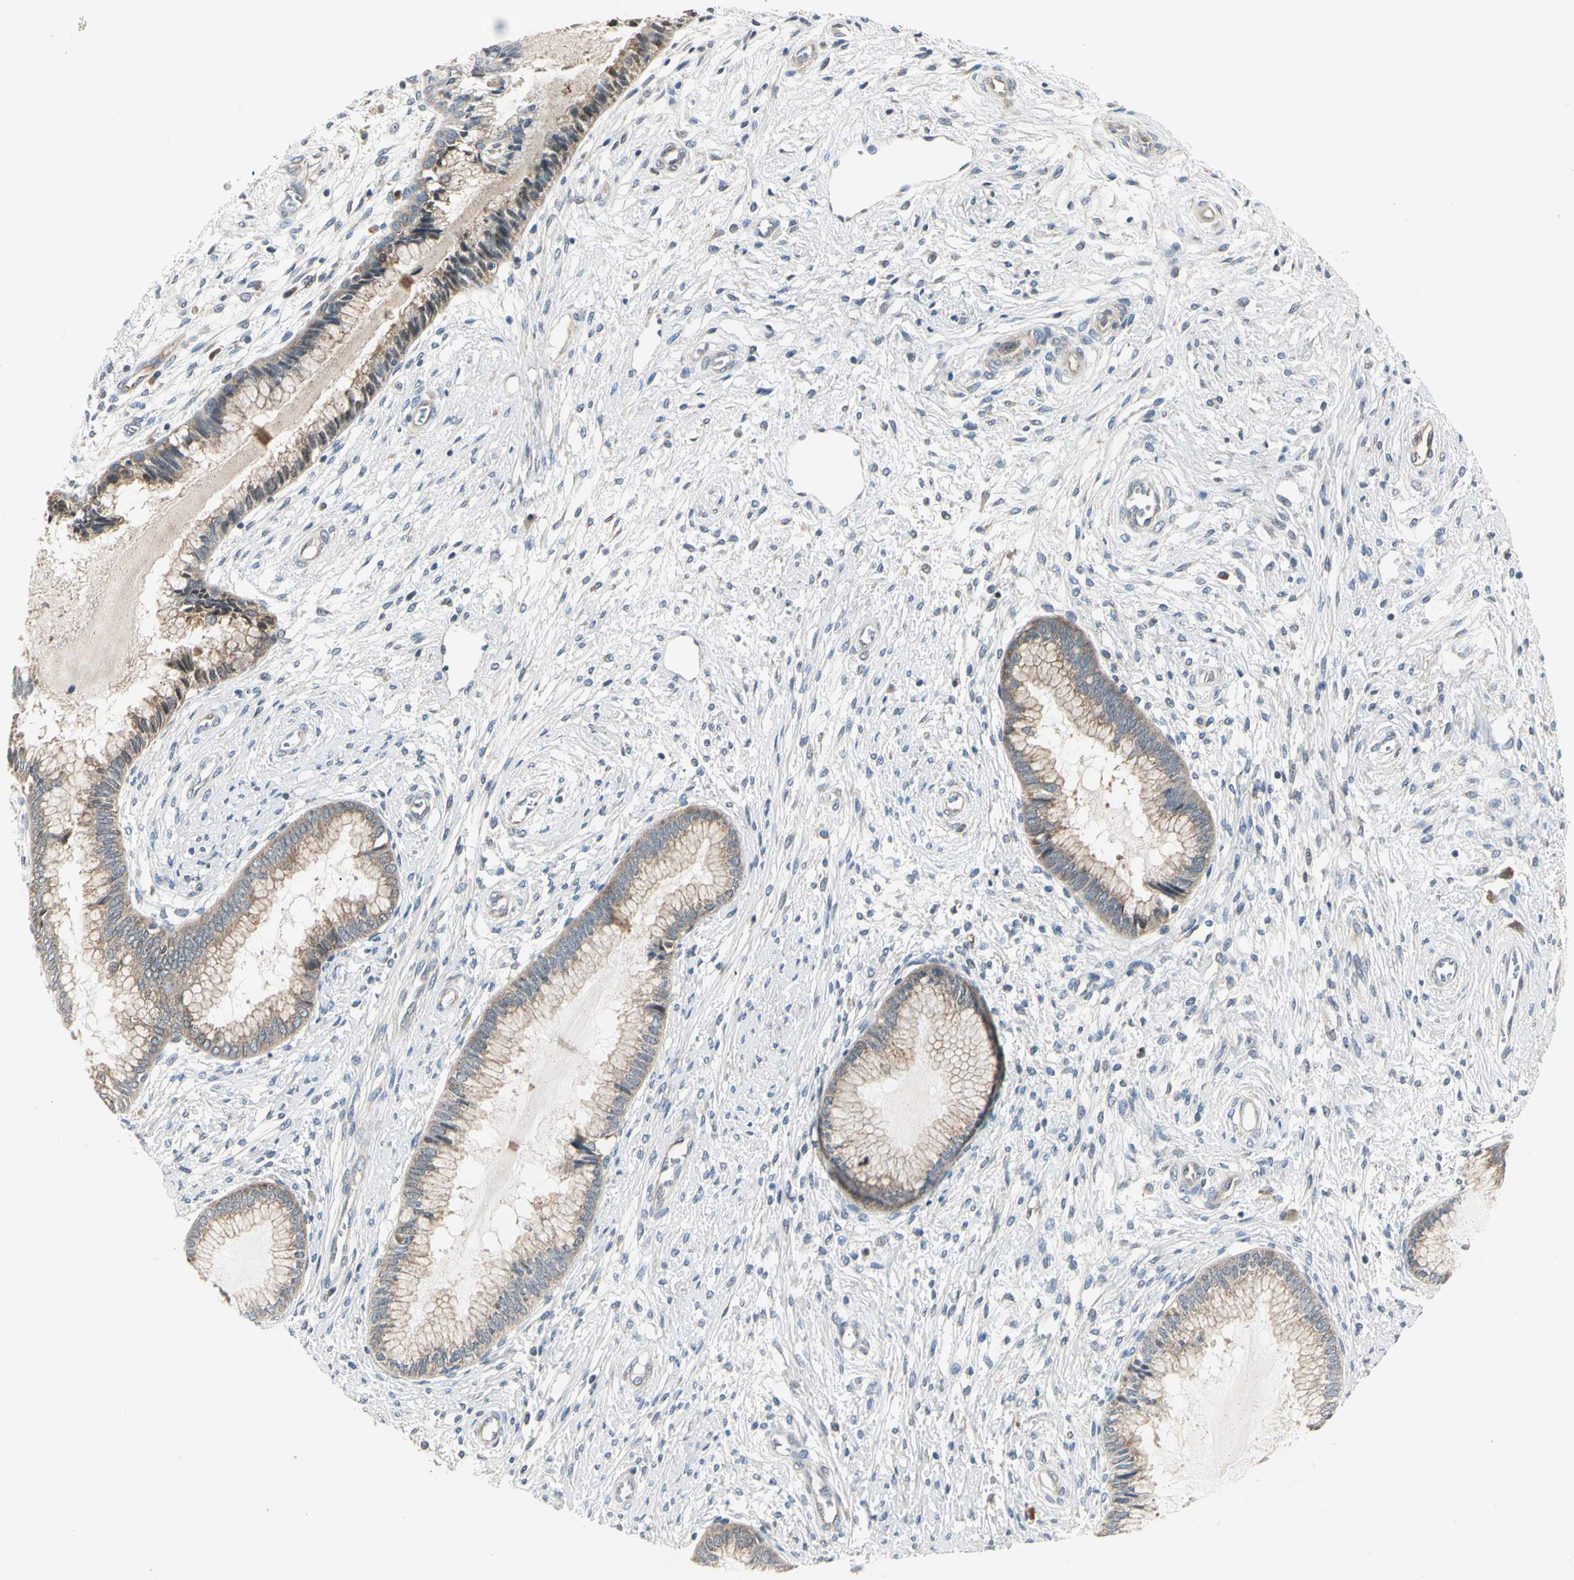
{"staining": {"intensity": "moderate", "quantity": ">75%", "location": "cytoplasmic/membranous"}, "tissue": "cervix", "cell_type": "Glandular cells", "image_type": "normal", "snomed": [{"axis": "morphology", "description": "Normal tissue, NOS"}, {"axis": "topography", "description": "Cervix"}], "caption": "High-power microscopy captured an immunohistochemistry (IHC) histopathology image of normal cervix, revealing moderate cytoplasmic/membranous staining in about >75% of glandular cells. Immunohistochemistry stains the protein in brown and the nuclei are stained blue.", "gene": "ROCK2", "patient": {"sex": "female", "age": 27}}